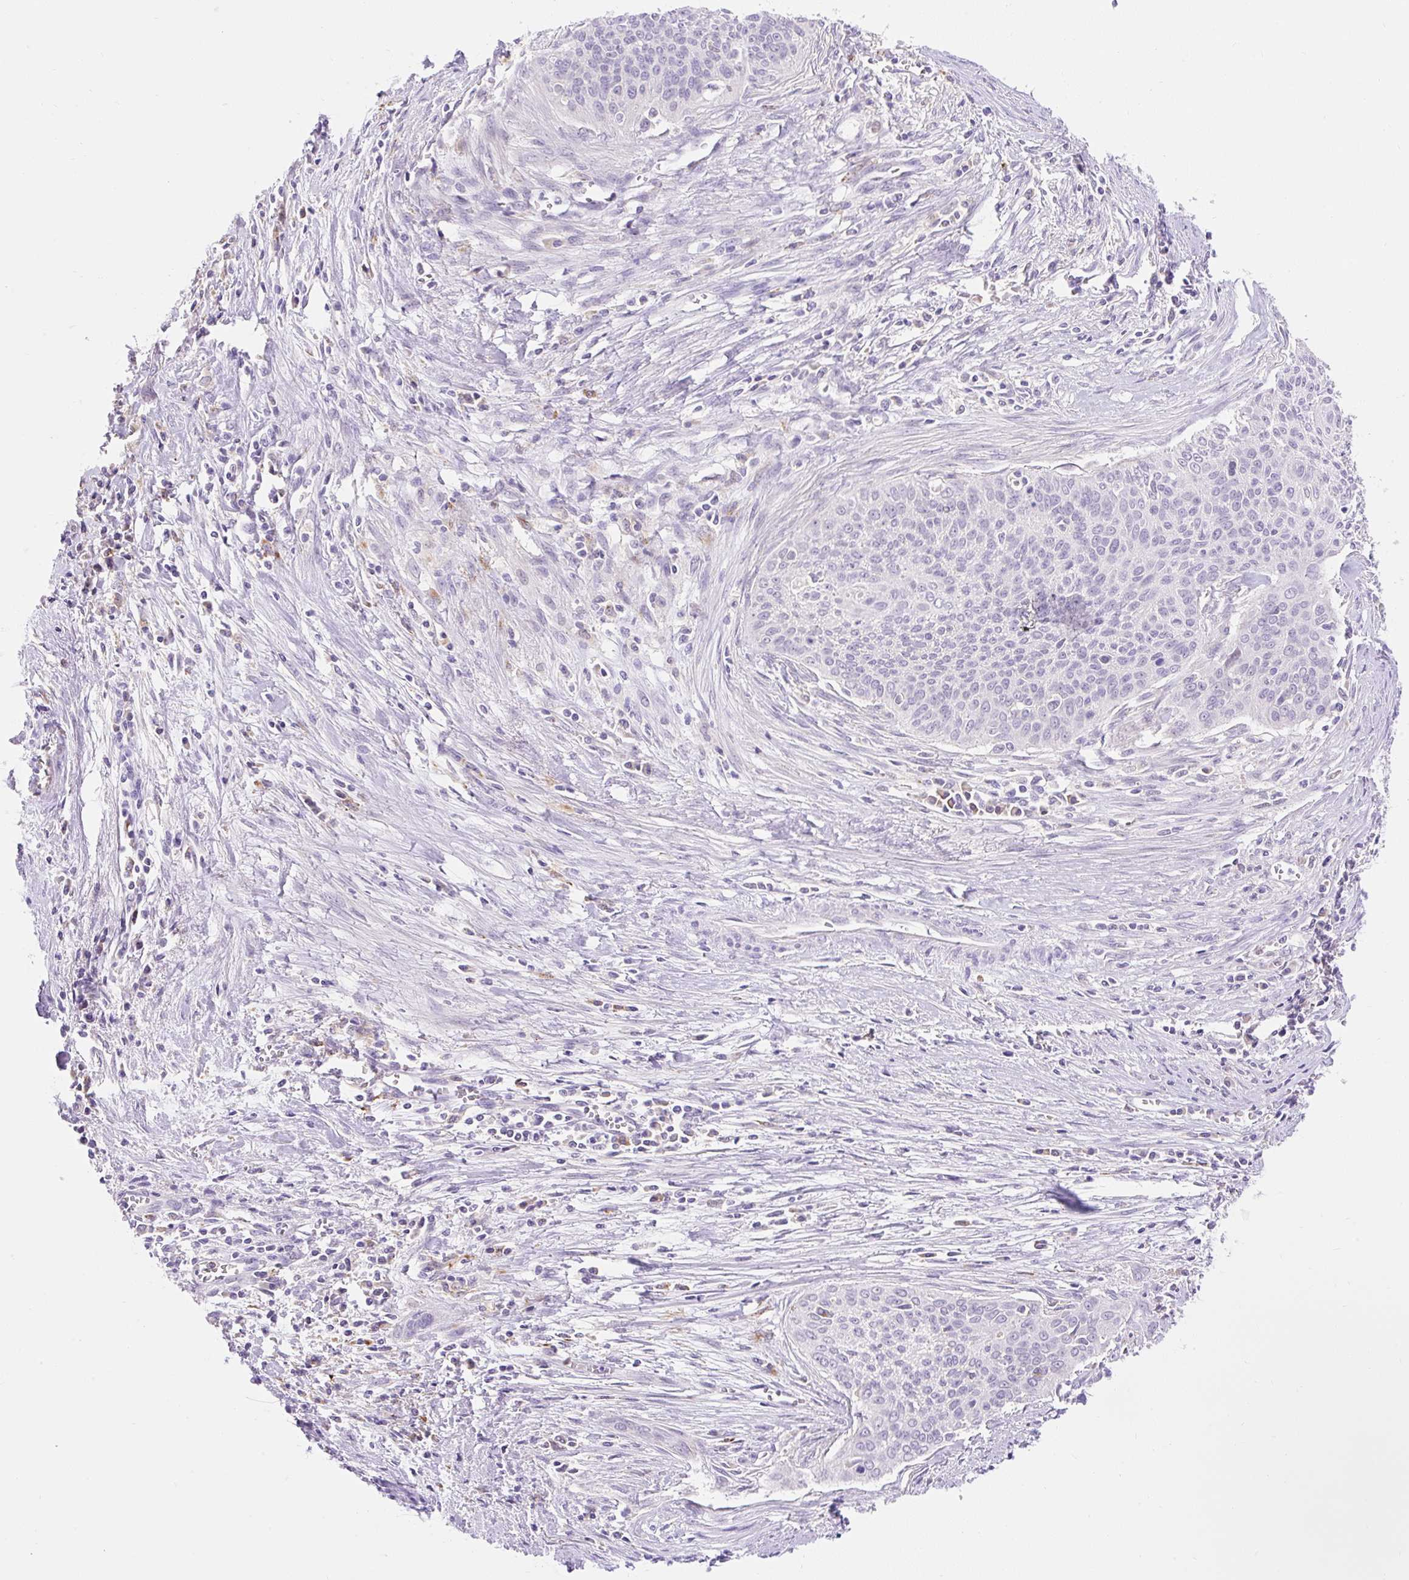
{"staining": {"intensity": "negative", "quantity": "none", "location": "none"}, "tissue": "cervical cancer", "cell_type": "Tumor cells", "image_type": "cancer", "snomed": [{"axis": "morphology", "description": "Squamous cell carcinoma, NOS"}, {"axis": "topography", "description": "Cervix"}], "caption": "There is no significant expression in tumor cells of cervical cancer.", "gene": "TMEM150C", "patient": {"sex": "female", "age": 55}}